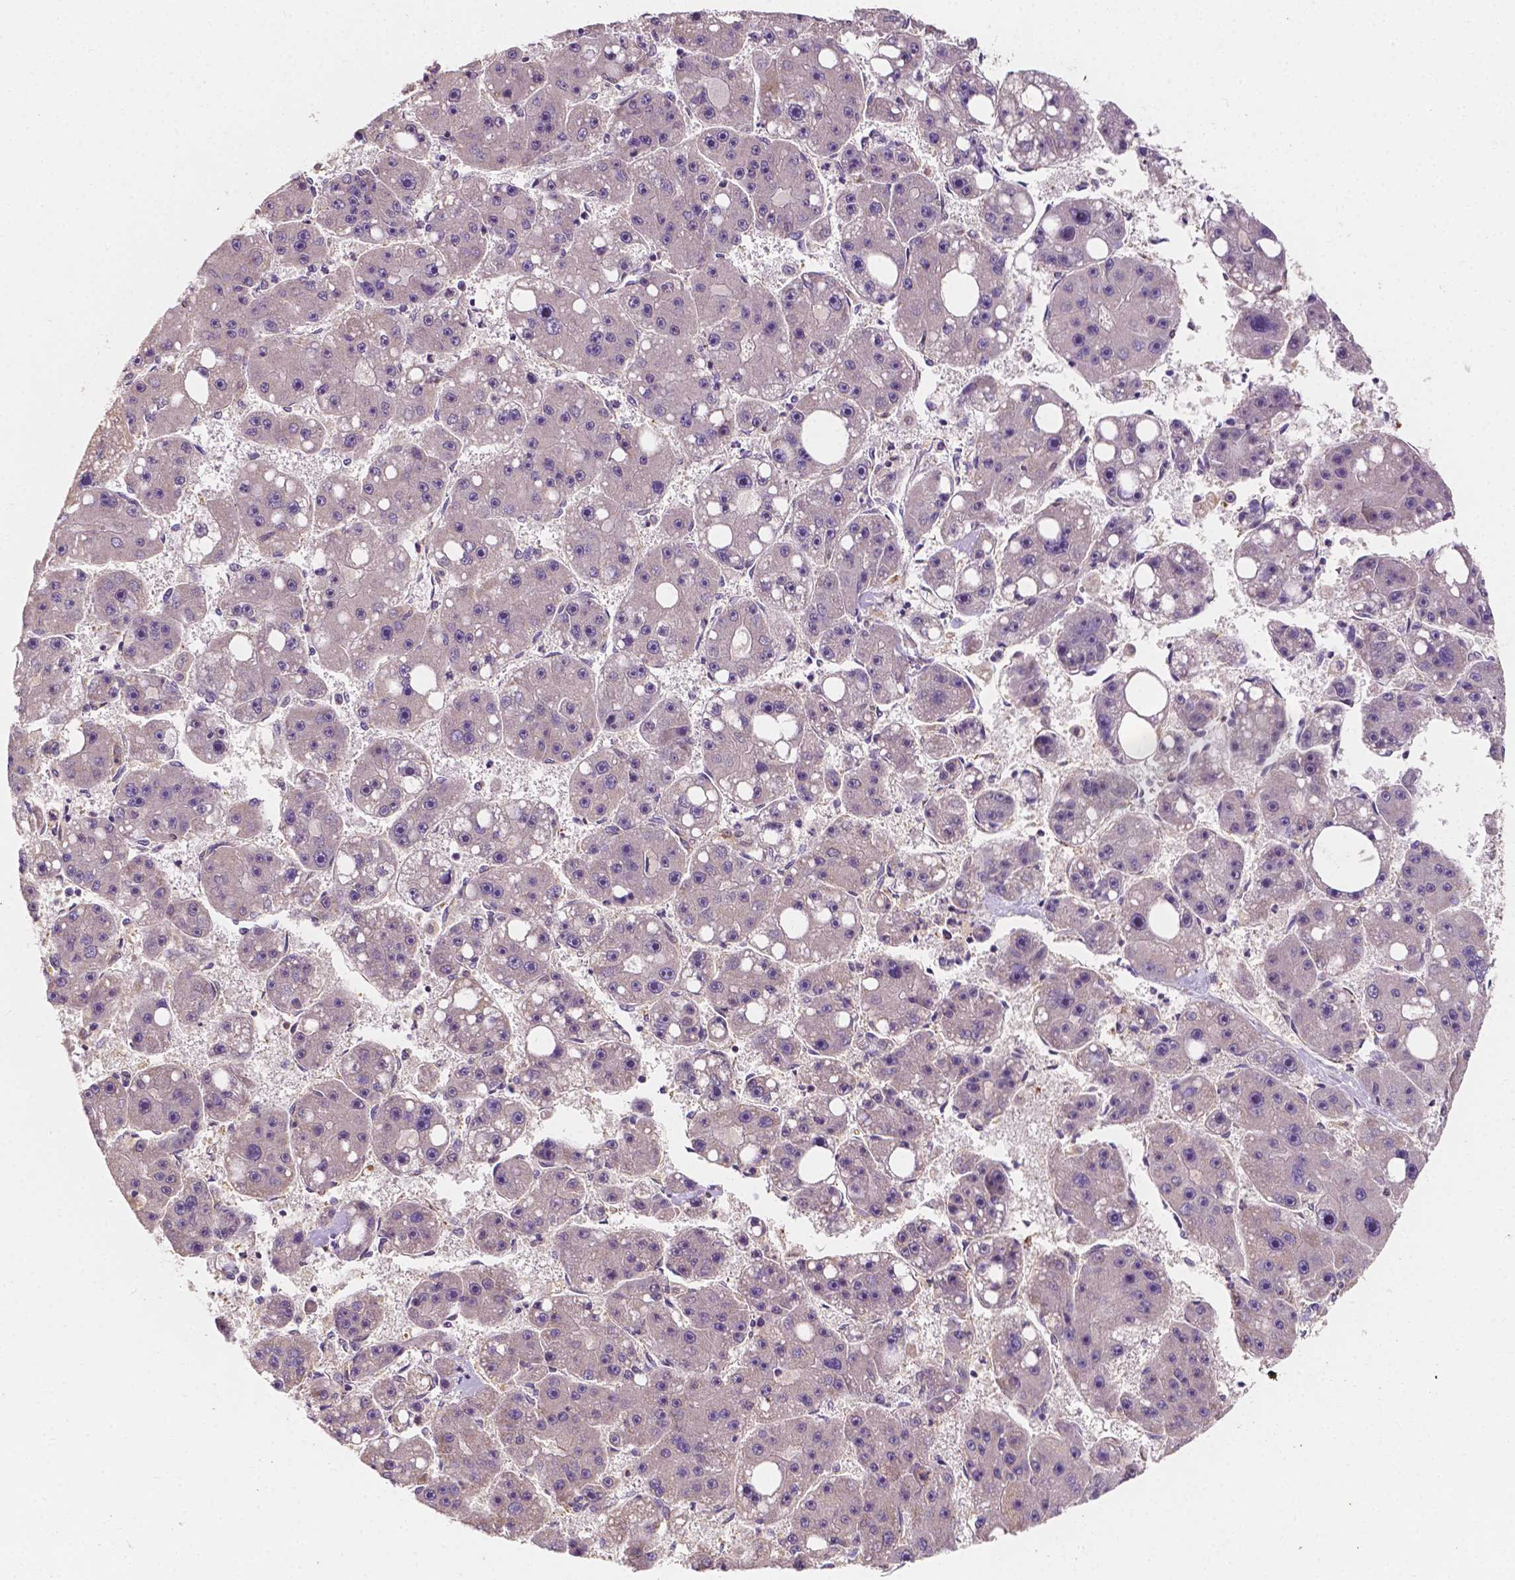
{"staining": {"intensity": "weak", "quantity": "25%-75%", "location": "cytoplasmic/membranous"}, "tissue": "liver cancer", "cell_type": "Tumor cells", "image_type": "cancer", "snomed": [{"axis": "morphology", "description": "Carcinoma, Hepatocellular, NOS"}, {"axis": "topography", "description": "Liver"}], "caption": "Immunohistochemical staining of human liver cancer shows weak cytoplasmic/membranous protein positivity in approximately 25%-75% of tumor cells.", "gene": "SLC22A4", "patient": {"sex": "female", "age": 61}}